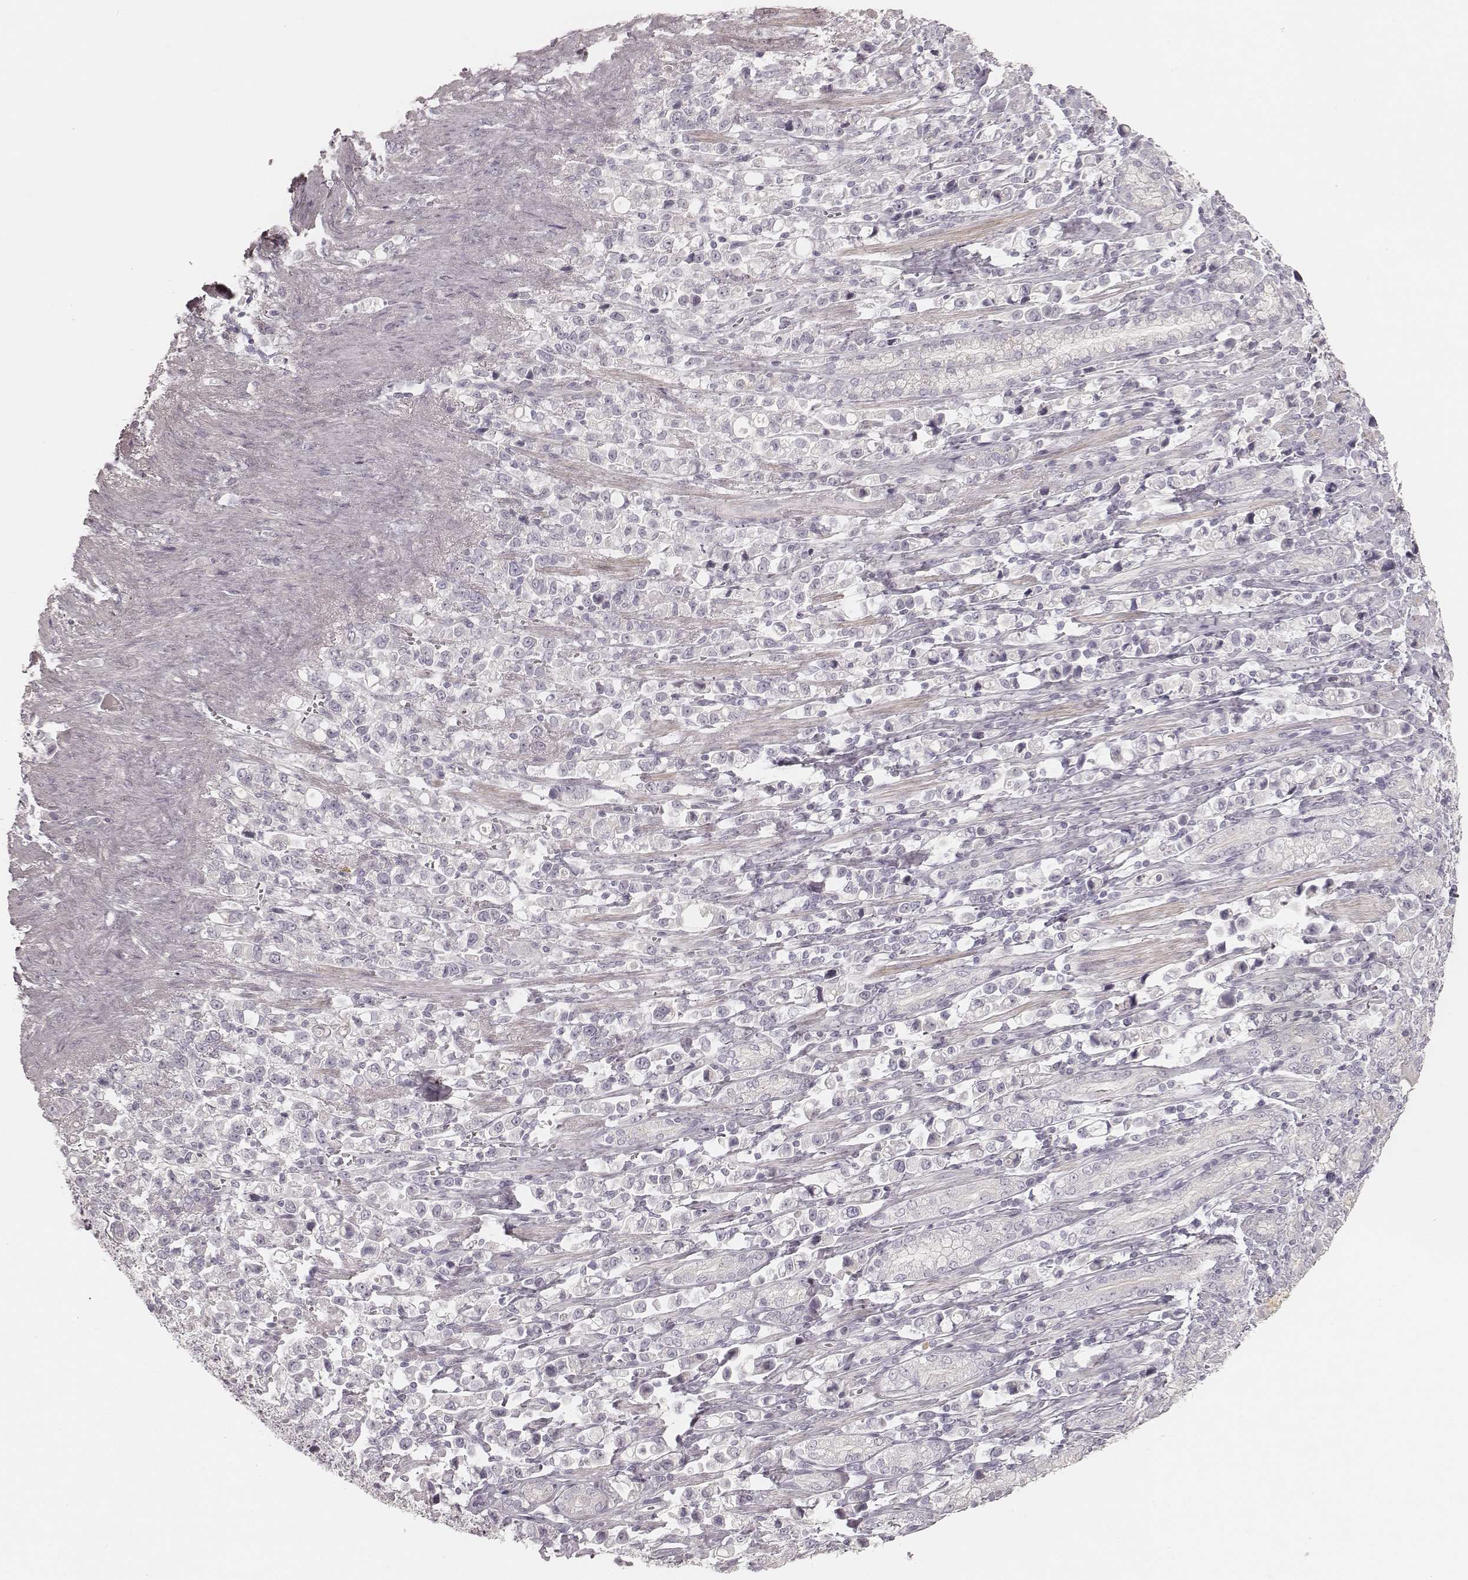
{"staining": {"intensity": "negative", "quantity": "none", "location": "none"}, "tissue": "stomach cancer", "cell_type": "Tumor cells", "image_type": "cancer", "snomed": [{"axis": "morphology", "description": "Adenocarcinoma, NOS"}, {"axis": "topography", "description": "Stomach"}], "caption": "High power microscopy histopathology image of an immunohistochemistry histopathology image of stomach cancer (adenocarcinoma), revealing no significant expression in tumor cells.", "gene": "SPATA24", "patient": {"sex": "male", "age": 63}}